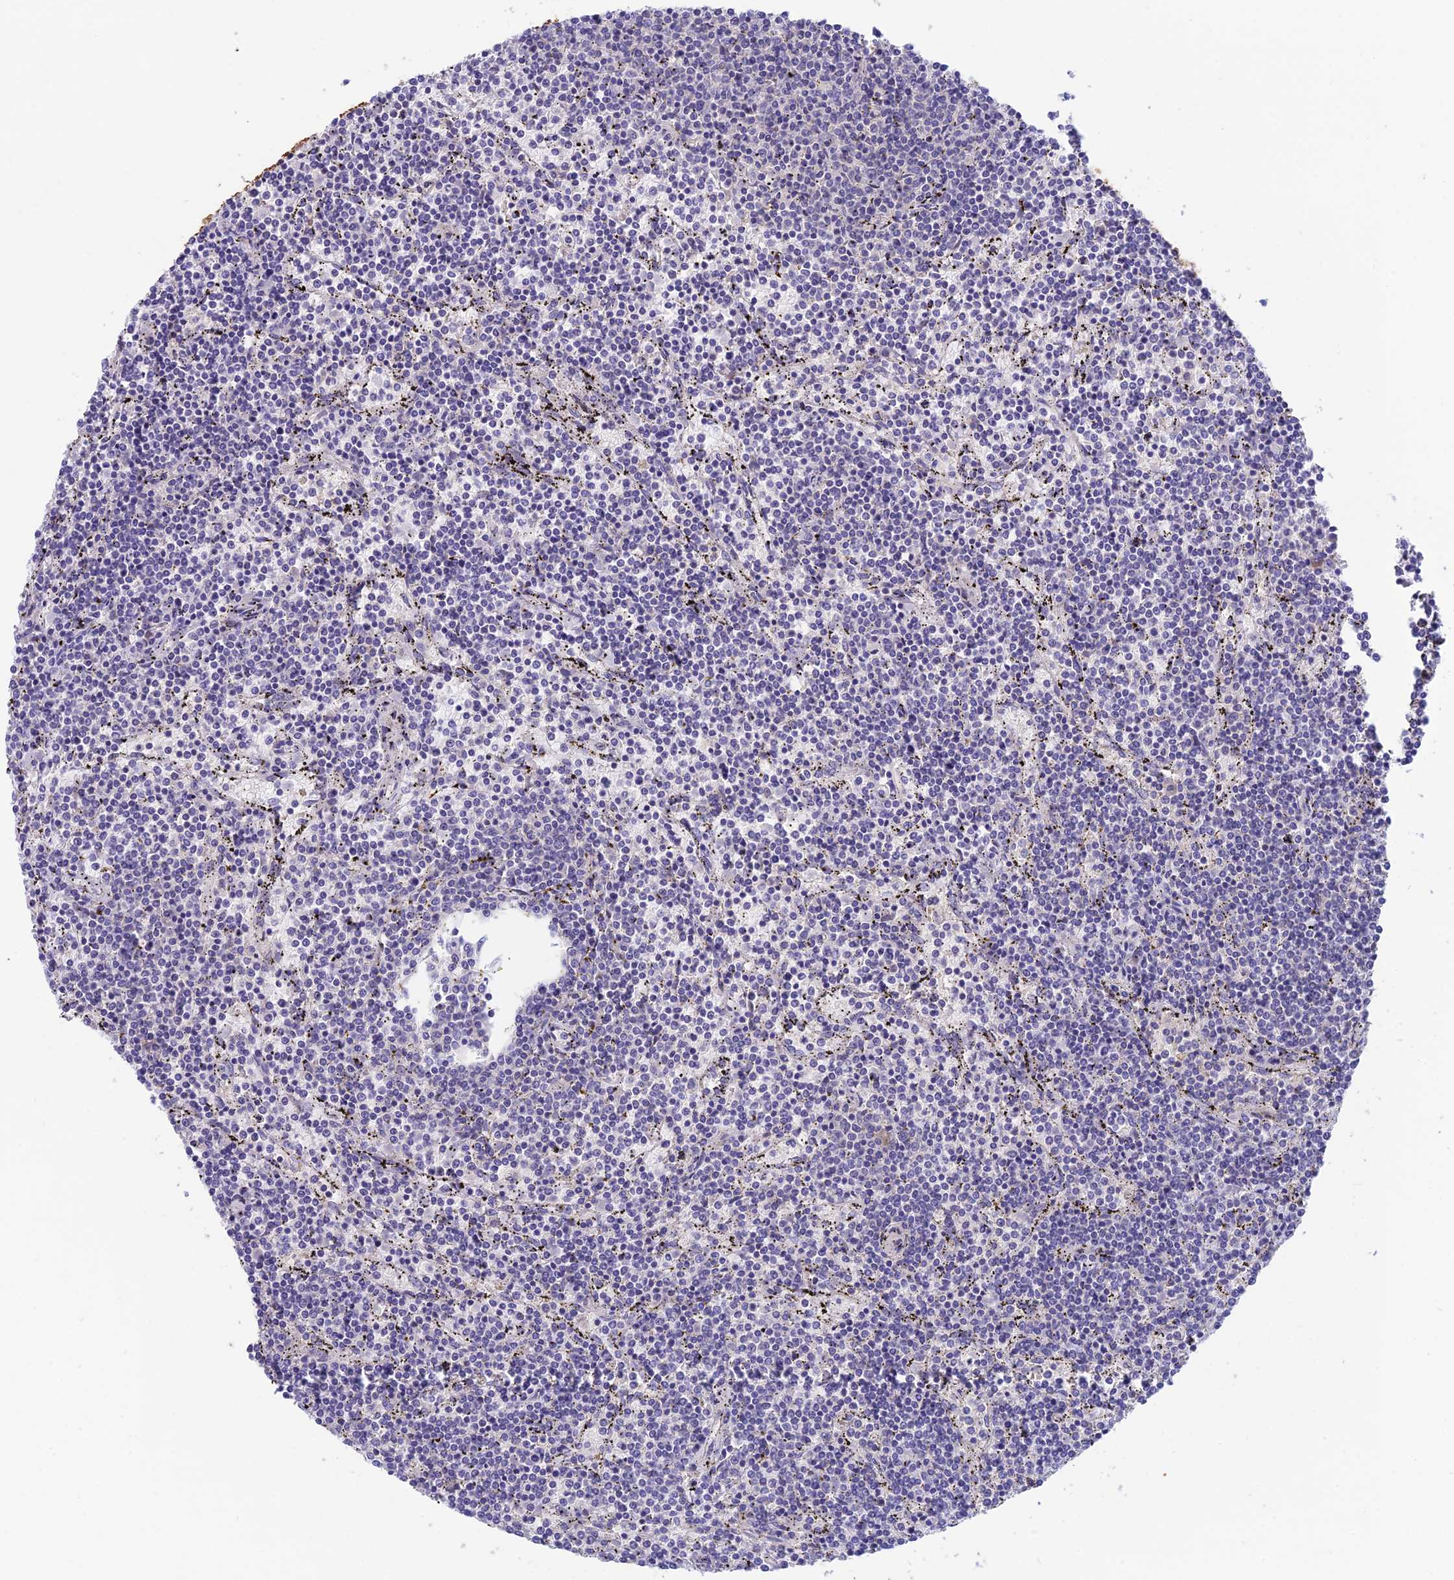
{"staining": {"intensity": "negative", "quantity": "none", "location": "none"}, "tissue": "lymphoma", "cell_type": "Tumor cells", "image_type": "cancer", "snomed": [{"axis": "morphology", "description": "Malignant lymphoma, non-Hodgkin's type, Low grade"}, {"axis": "topography", "description": "Spleen"}], "caption": "Image shows no significant protein staining in tumor cells of low-grade malignant lymphoma, non-Hodgkin's type.", "gene": "XPO7", "patient": {"sex": "female", "age": 50}}